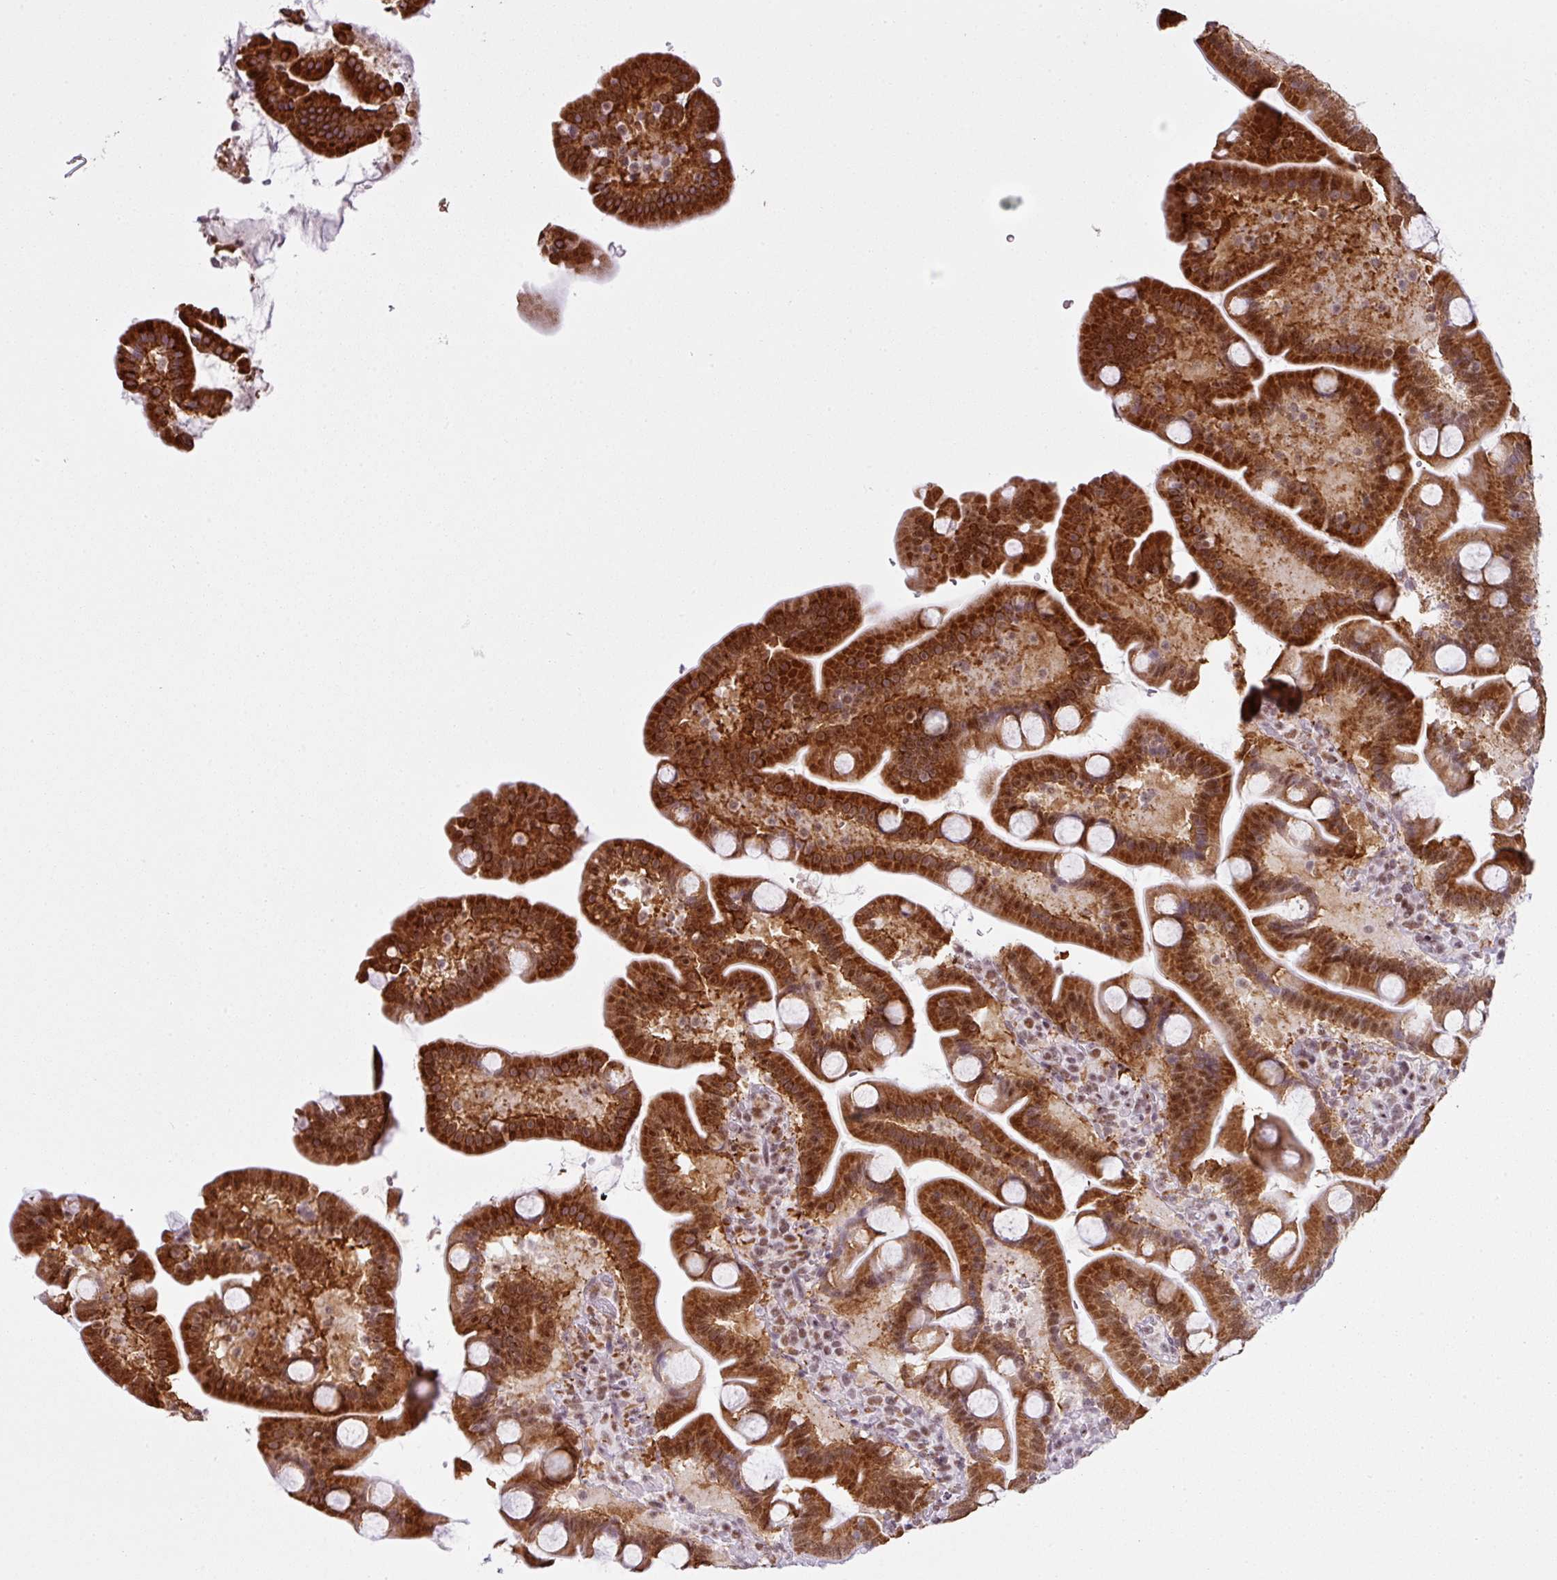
{"staining": {"intensity": "strong", "quantity": ">75%", "location": "cytoplasmic/membranous,nuclear"}, "tissue": "duodenum", "cell_type": "Glandular cells", "image_type": "normal", "snomed": [{"axis": "morphology", "description": "Normal tissue, NOS"}, {"axis": "topography", "description": "Duodenum"}], "caption": "Unremarkable duodenum exhibits strong cytoplasmic/membranous,nuclear positivity in approximately >75% of glandular cells.", "gene": "ARL6IP4", "patient": {"sex": "male", "age": 55}}